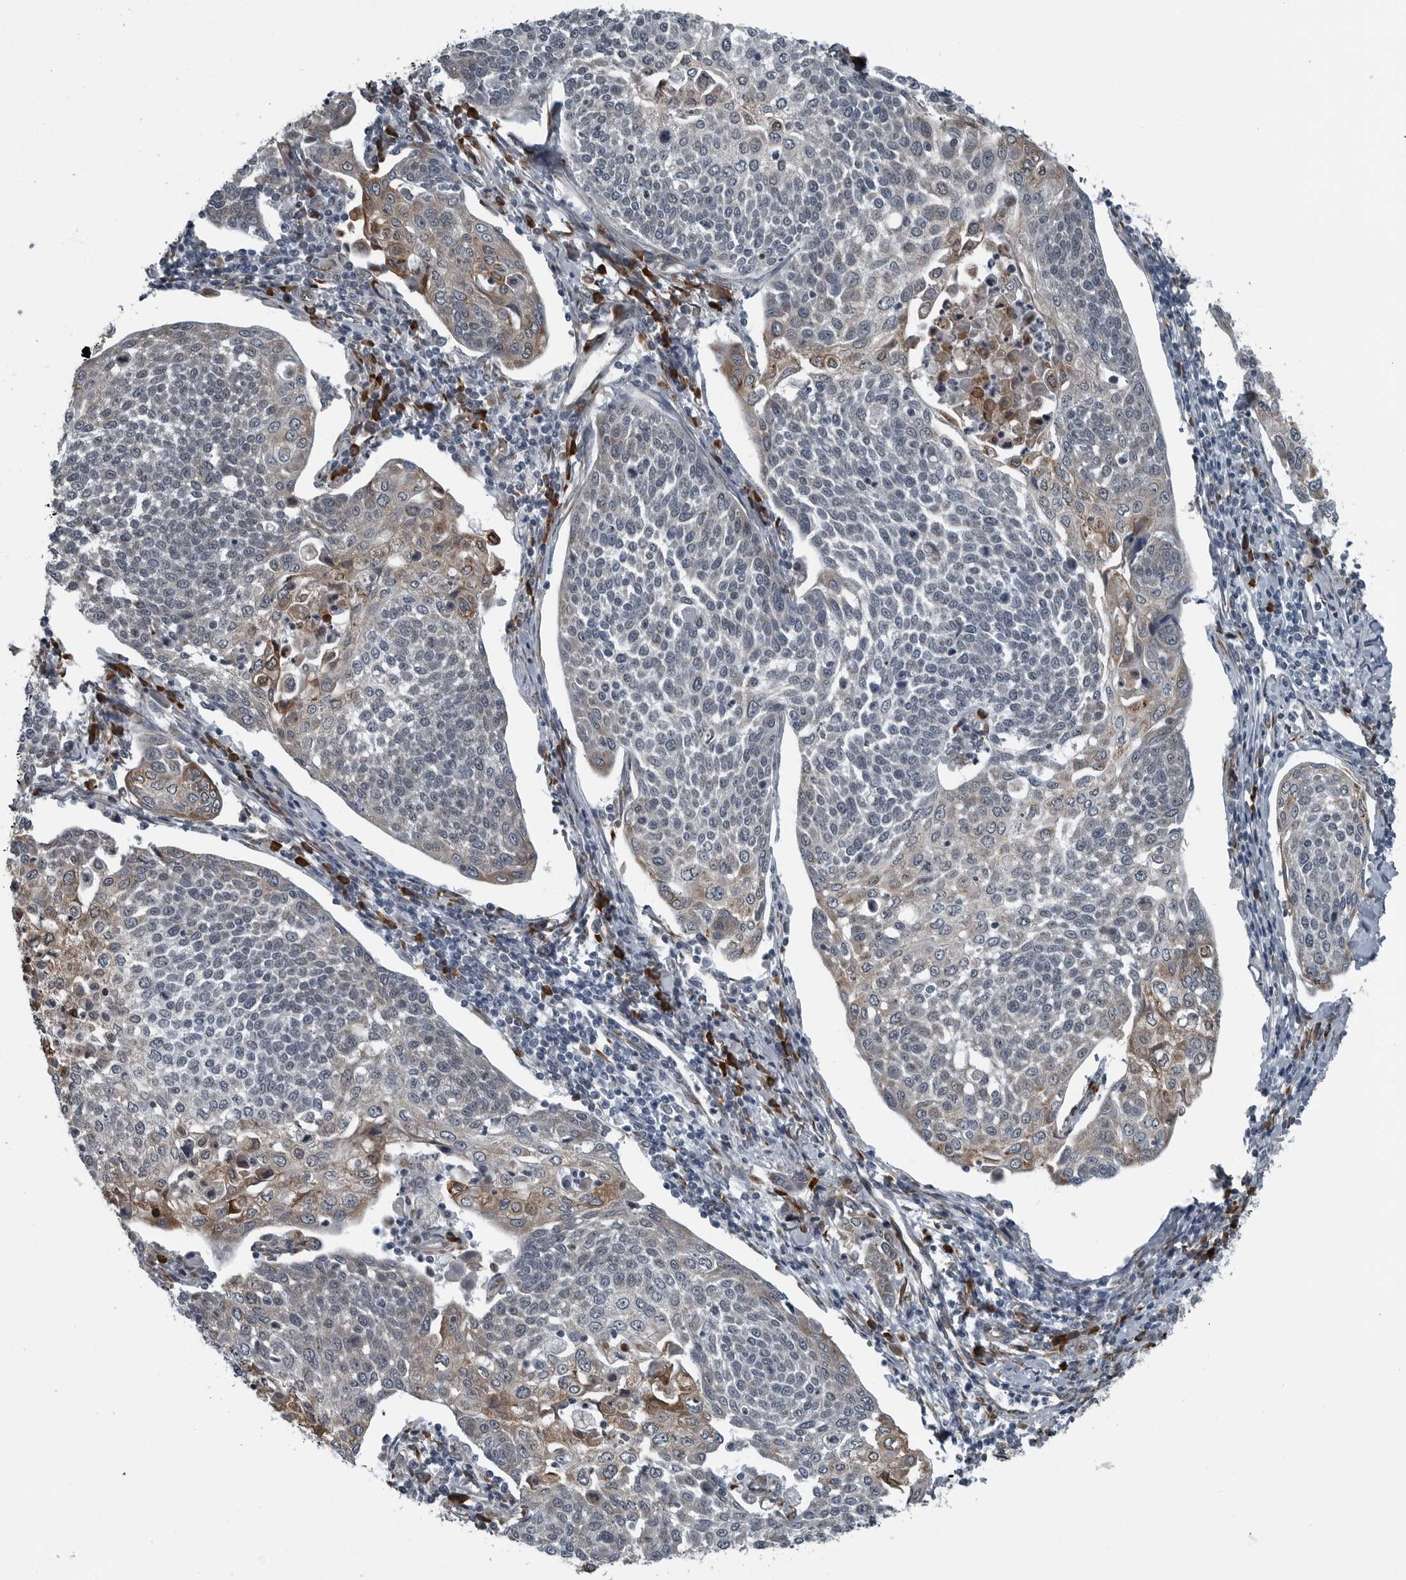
{"staining": {"intensity": "negative", "quantity": "none", "location": "none"}, "tissue": "cervical cancer", "cell_type": "Tumor cells", "image_type": "cancer", "snomed": [{"axis": "morphology", "description": "Squamous cell carcinoma, NOS"}, {"axis": "topography", "description": "Cervix"}], "caption": "Histopathology image shows no significant protein expression in tumor cells of cervical cancer (squamous cell carcinoma). (Immunohistochemistry, brightfield microscopy, high magnification).", "gene": "CEP85", "patient": {"sex": "female", "age": 34}}